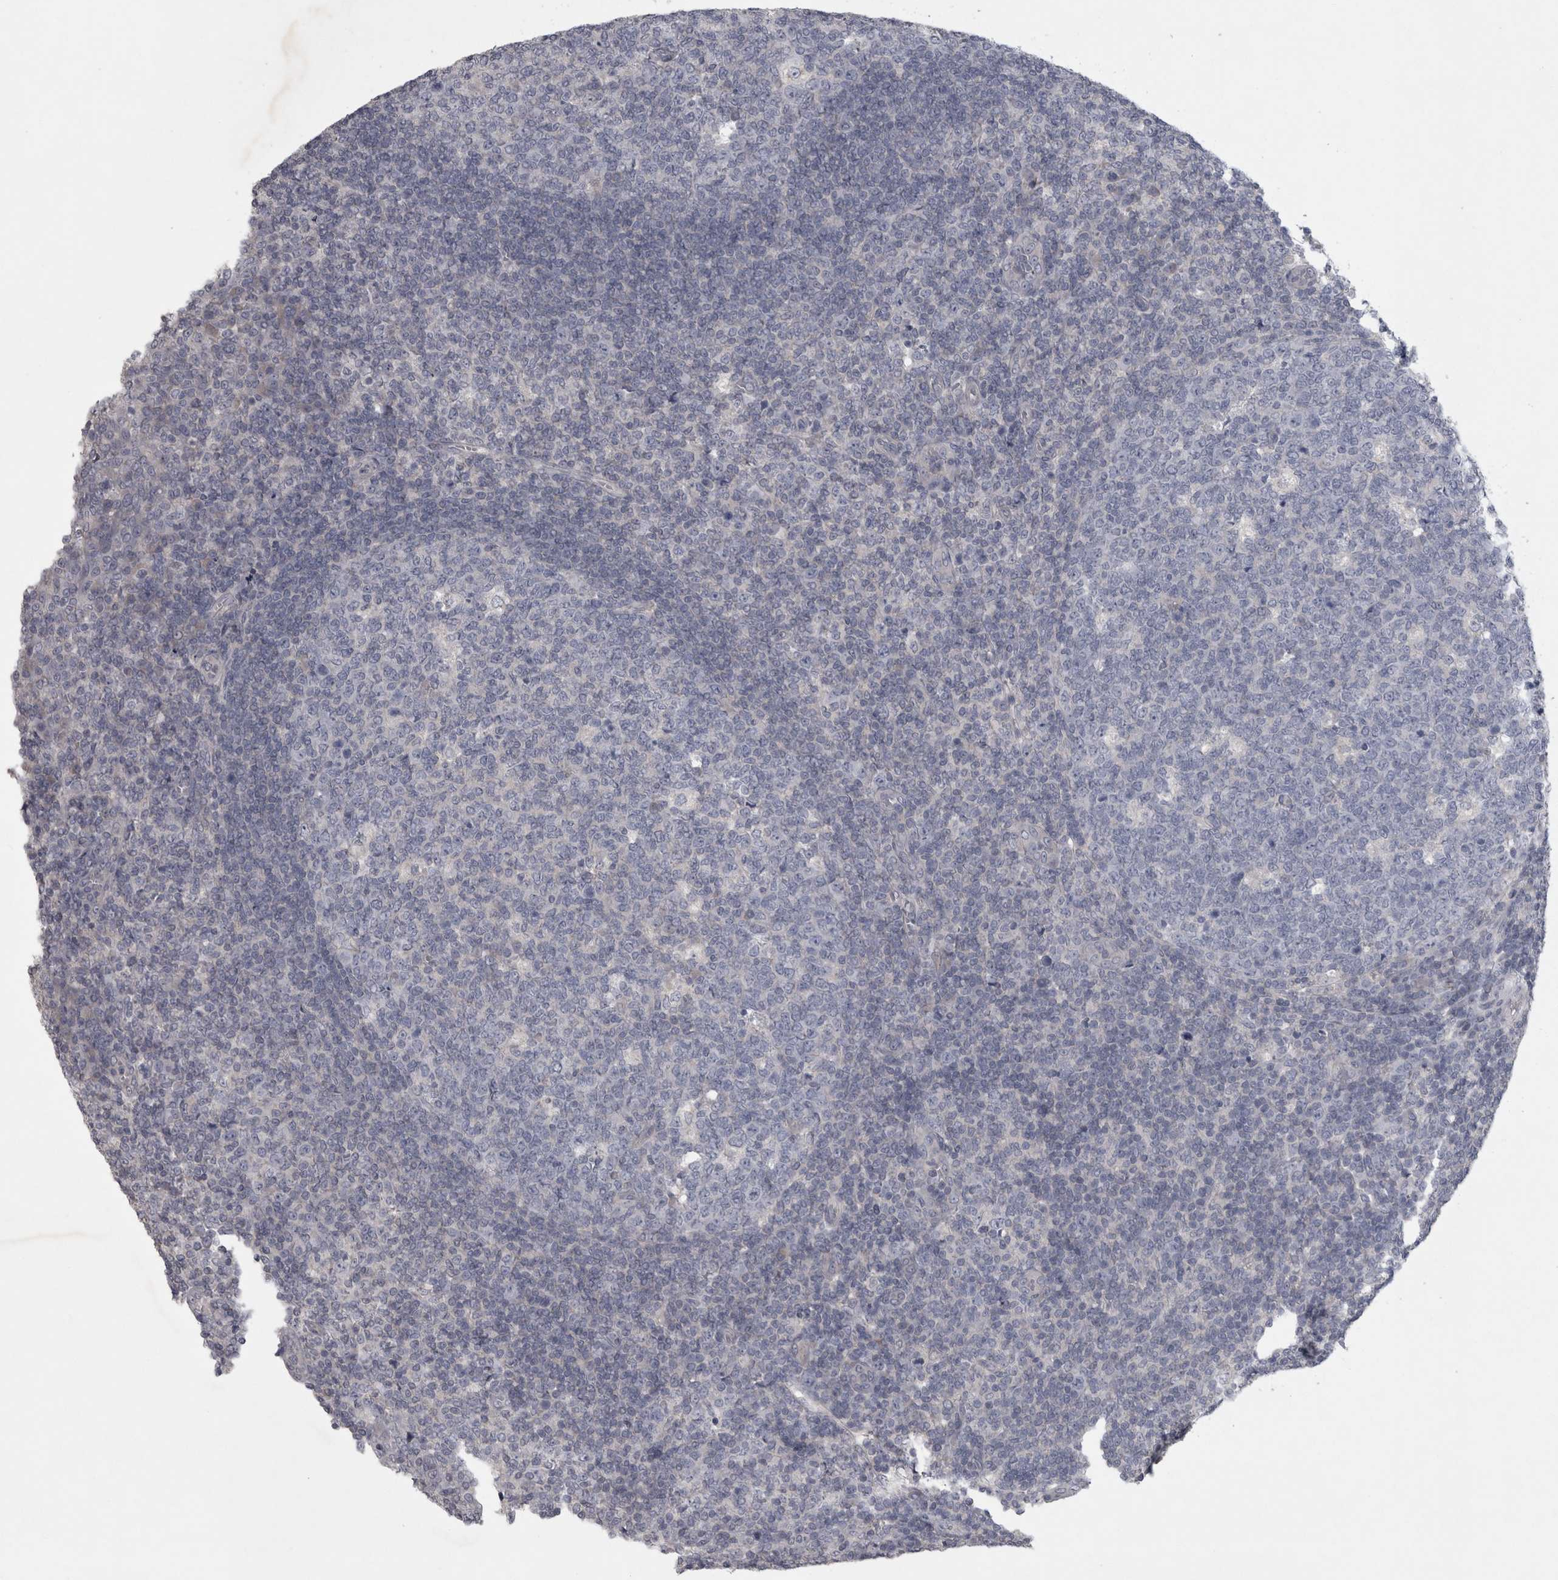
{"staining": {"intensity": "negative", "quantity": "none", "location": "none"}, "tissue": "tonsil", "cell_type": "Germinal center cells", "image_type": "normal", "snomed": [{"axis": "morphology", "description": "Normal tissue, NOS"}, {"axis": "topography", "description": "Tonsil"}], "caption": "An image of tonsil stained for a protein demonstrates no brown staining in germinal center cells. (Brightfield microscopy of DAB IHC at high magnification).", "gene": "ENPP7", "patient": {"sex": "female", "age": 19}}